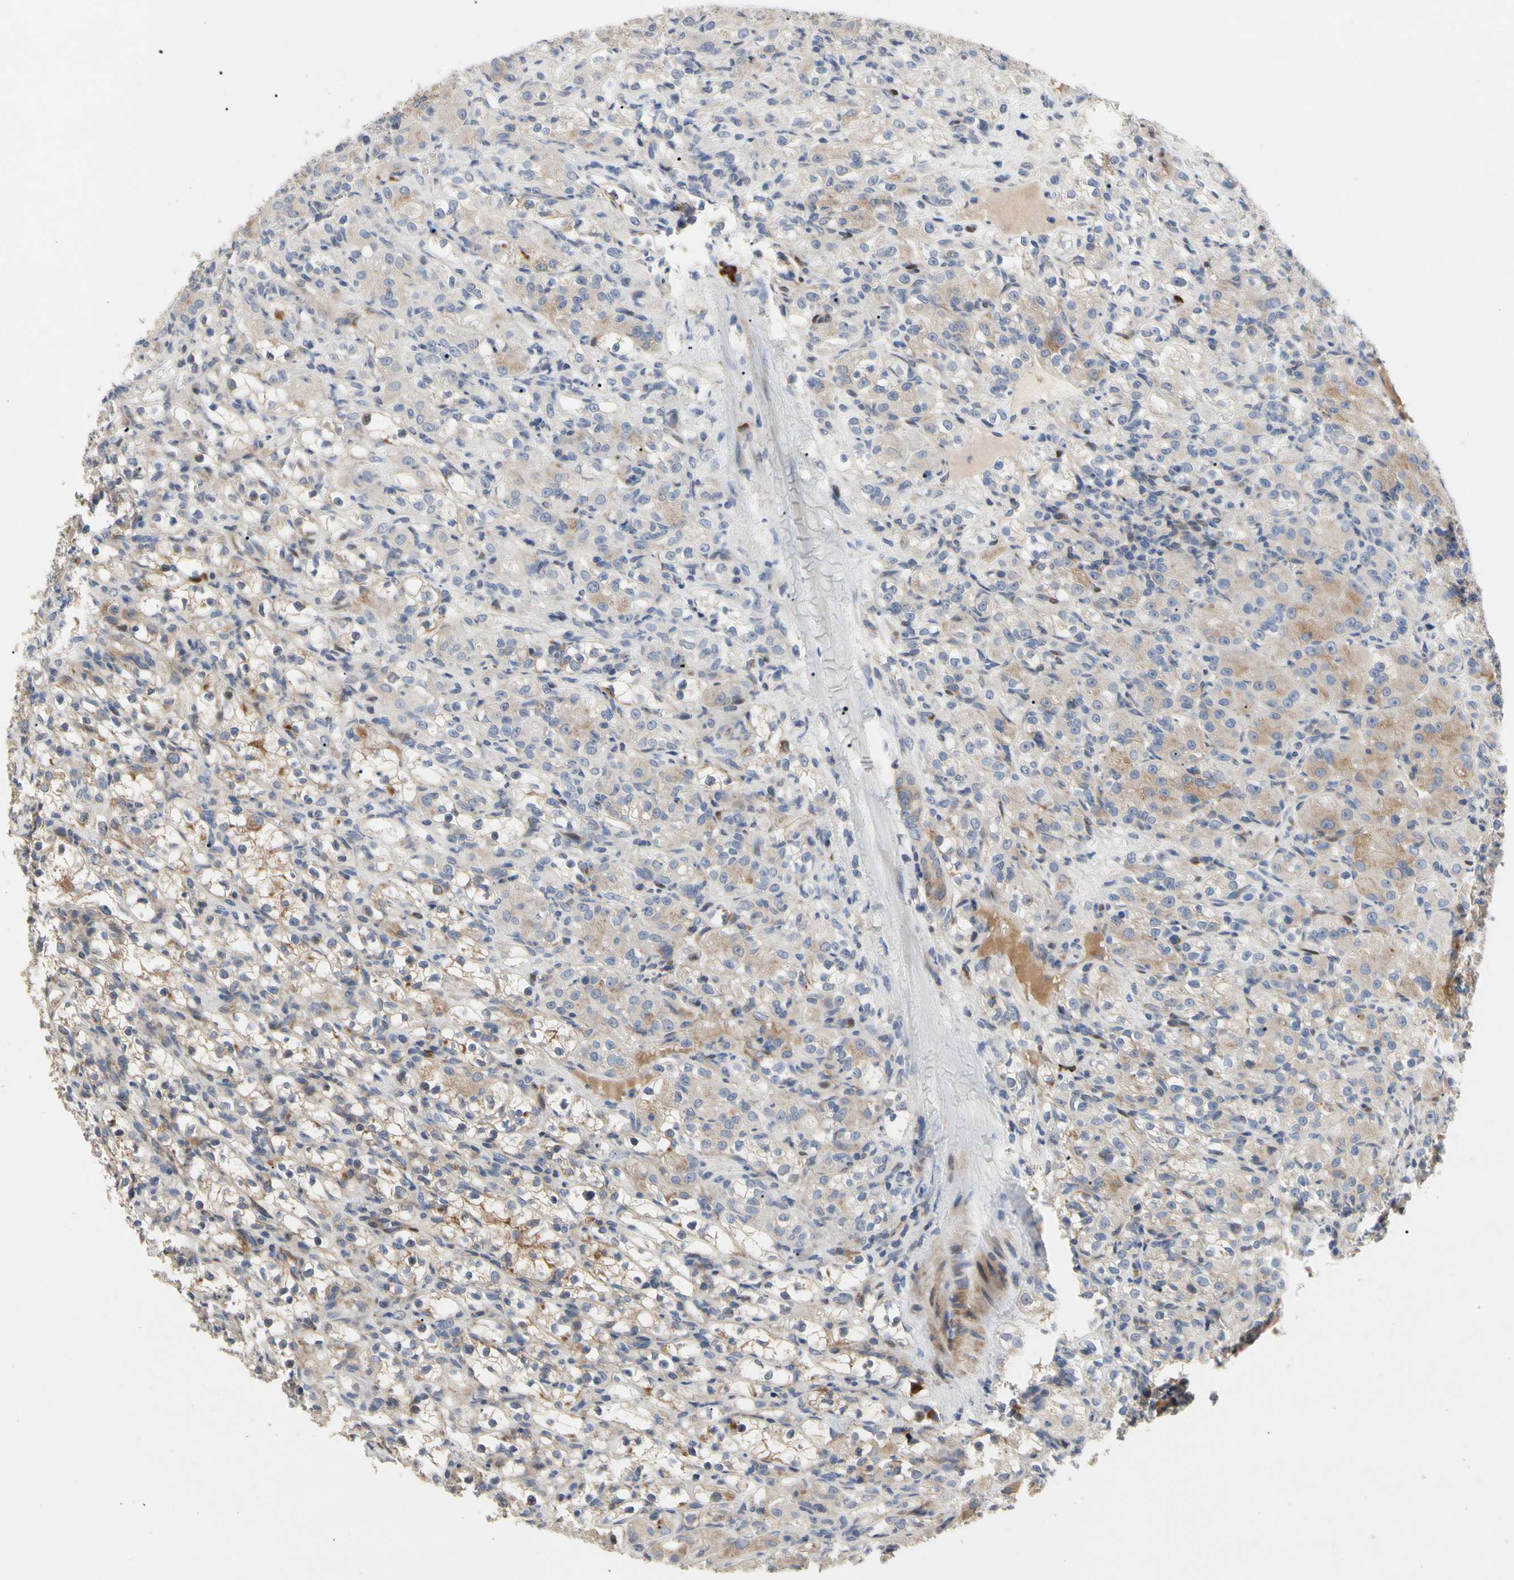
{"staining": {"intensity": "moderate", "quantity": "<25%", "location": "cytoplasmic/membranous"}, "tissue": "renal cancer", "cell_type": "Tumor cells", "image_type": "cancer", "snomed": [{"axis": "morphology", "description": "Normal tissue, NOS"}, {"axis": "morphology", "description": "Adenocarcinoma, NOS"}, {"axis": "topography", "description": "Kidney"}], "caption": "Renal cancer (adenocarcinoma) was stained to show a protein in brown. There is low levels of moderate cytoplasmic/membranous staining in approximately <25% of tumor cells.", "gene": "HMGCR", "patient": {"sex": "male", "age": 61}}